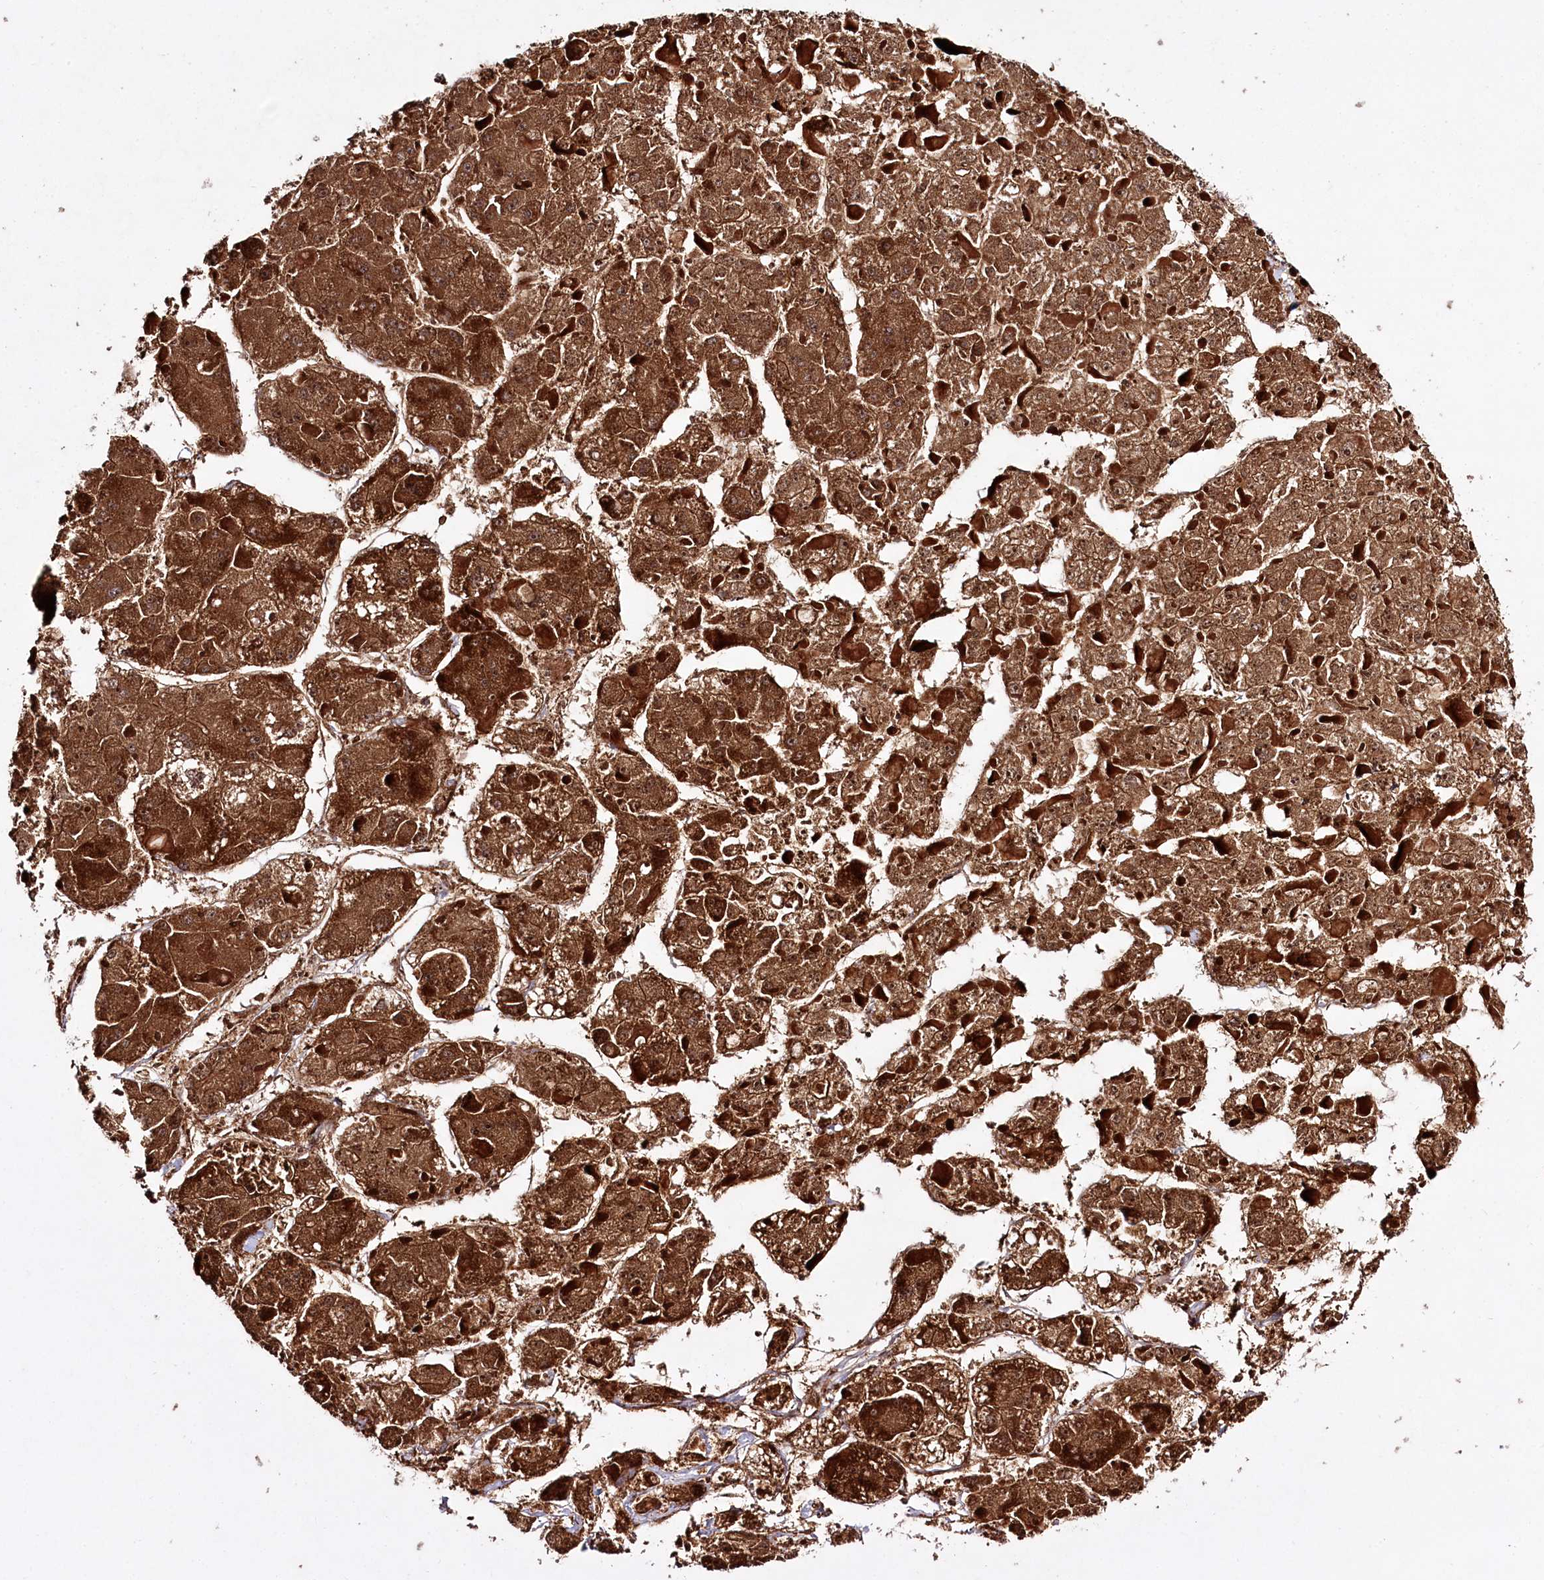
{"staining": {"intensity": "strong", "quantity": ">75%", "location": "cytoplasmic/membranous"}, "tissue": "liver cancer", "cell_type": "Tumor cells", "image_type": "cancer", "snomed": [{"axis": "morphology", "description": "Carcinoma, Hepatocellular, NOS"}, {"axis": "topography", "description": "Liver"}], "caption": "Tumor cells demonstrate high levels of strong cytoplasmic/membranous positivity in approximately >75% of cells in hepatocellular carcinoma (liver).", "gene": "REXO2", "patient": {"sex": "female", "age": 73}}